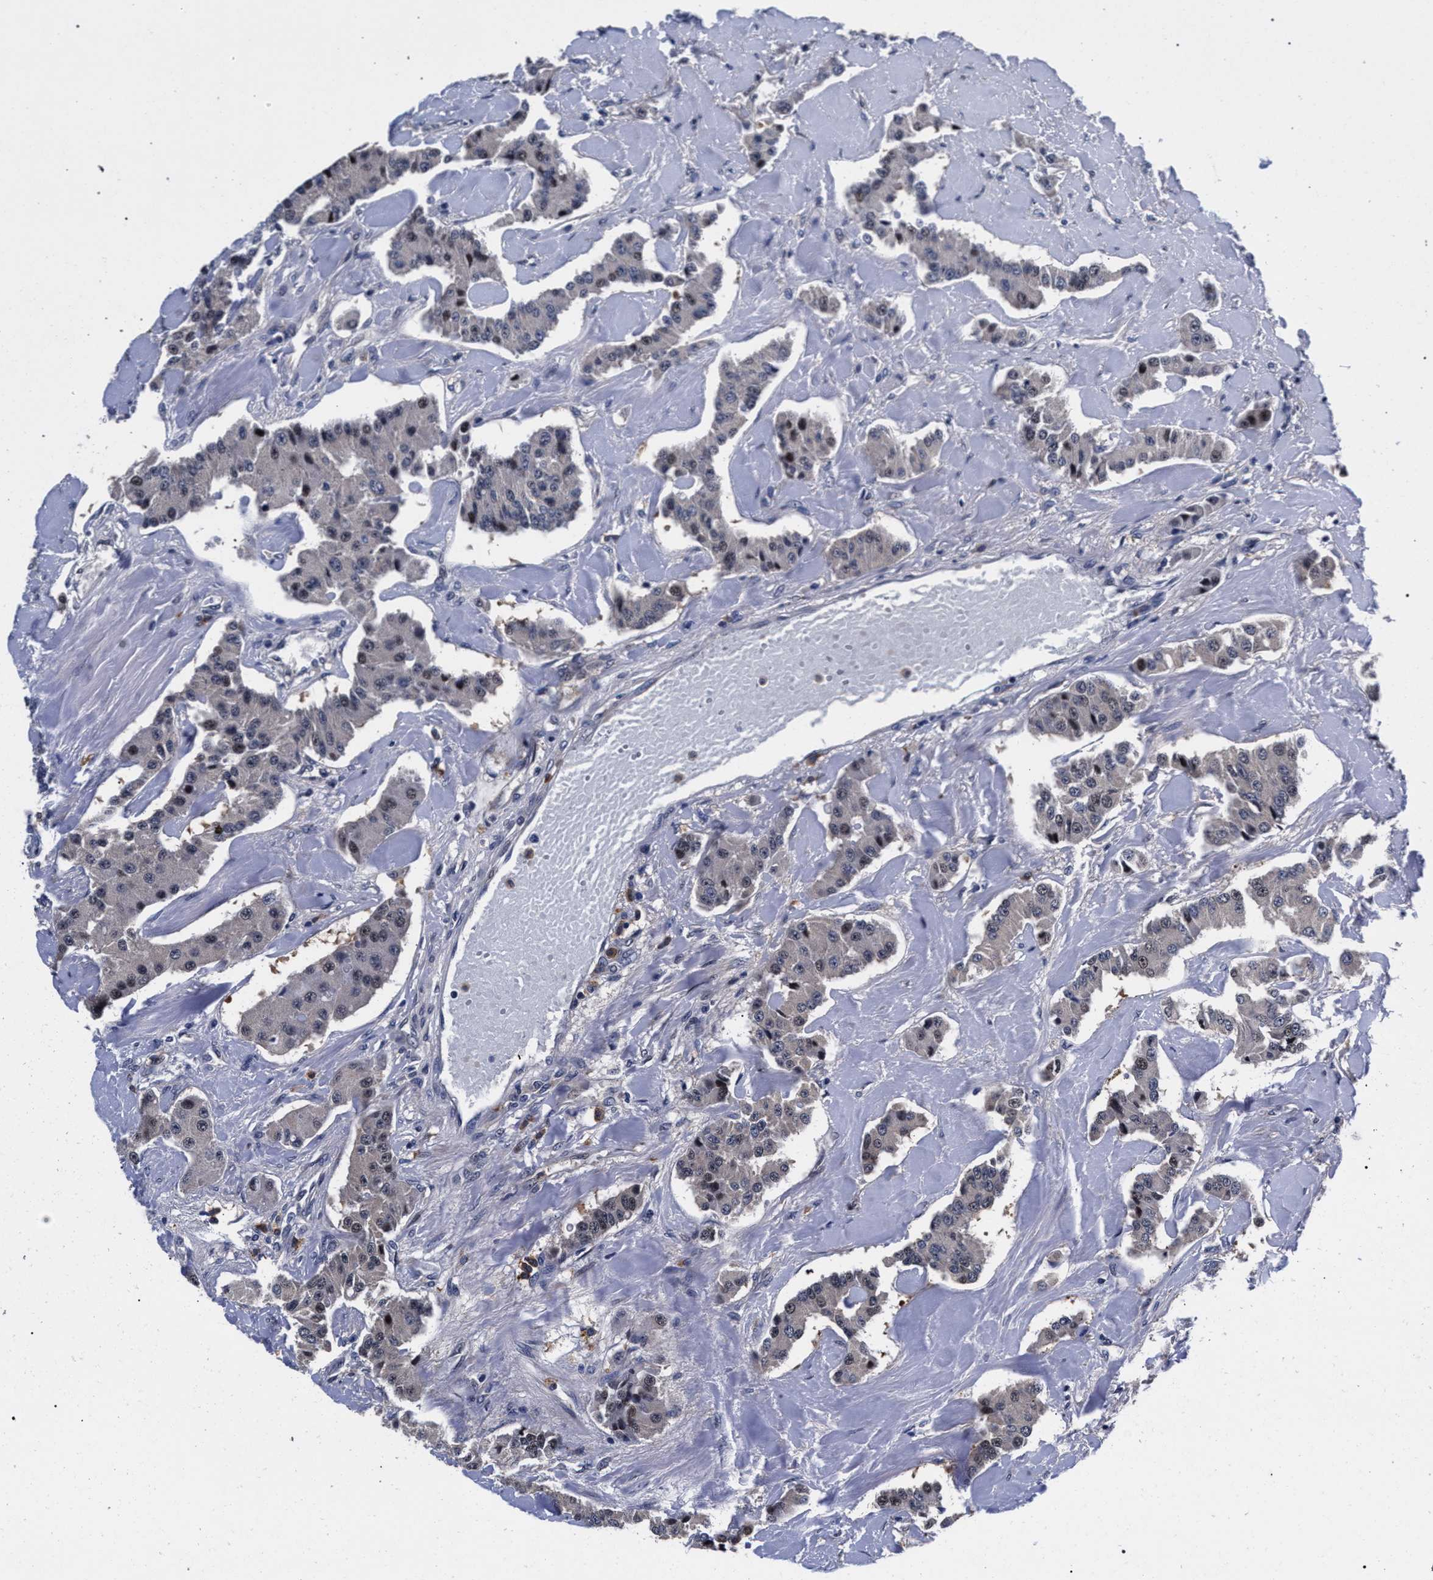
{"staining": {"intensity": "weak", "quantity": "<25%", "location": "nuclear"}, "tissue": "carcinoid", "cell_type": "Tumor cells", "image_type": "cancer", "snomed": [{"axis": "morphology", "description": "Carcinoid, malignant, NOS"}, {"axis": "topography", "description": "Pancreas"}], "caption": "A high-resolution micrograph shows IHC staining of malignant carcinoid, which shows no significant positivity in tumor cells.", "gene": "ZNF462", "patient": {"sex": "male", "age": 41}}